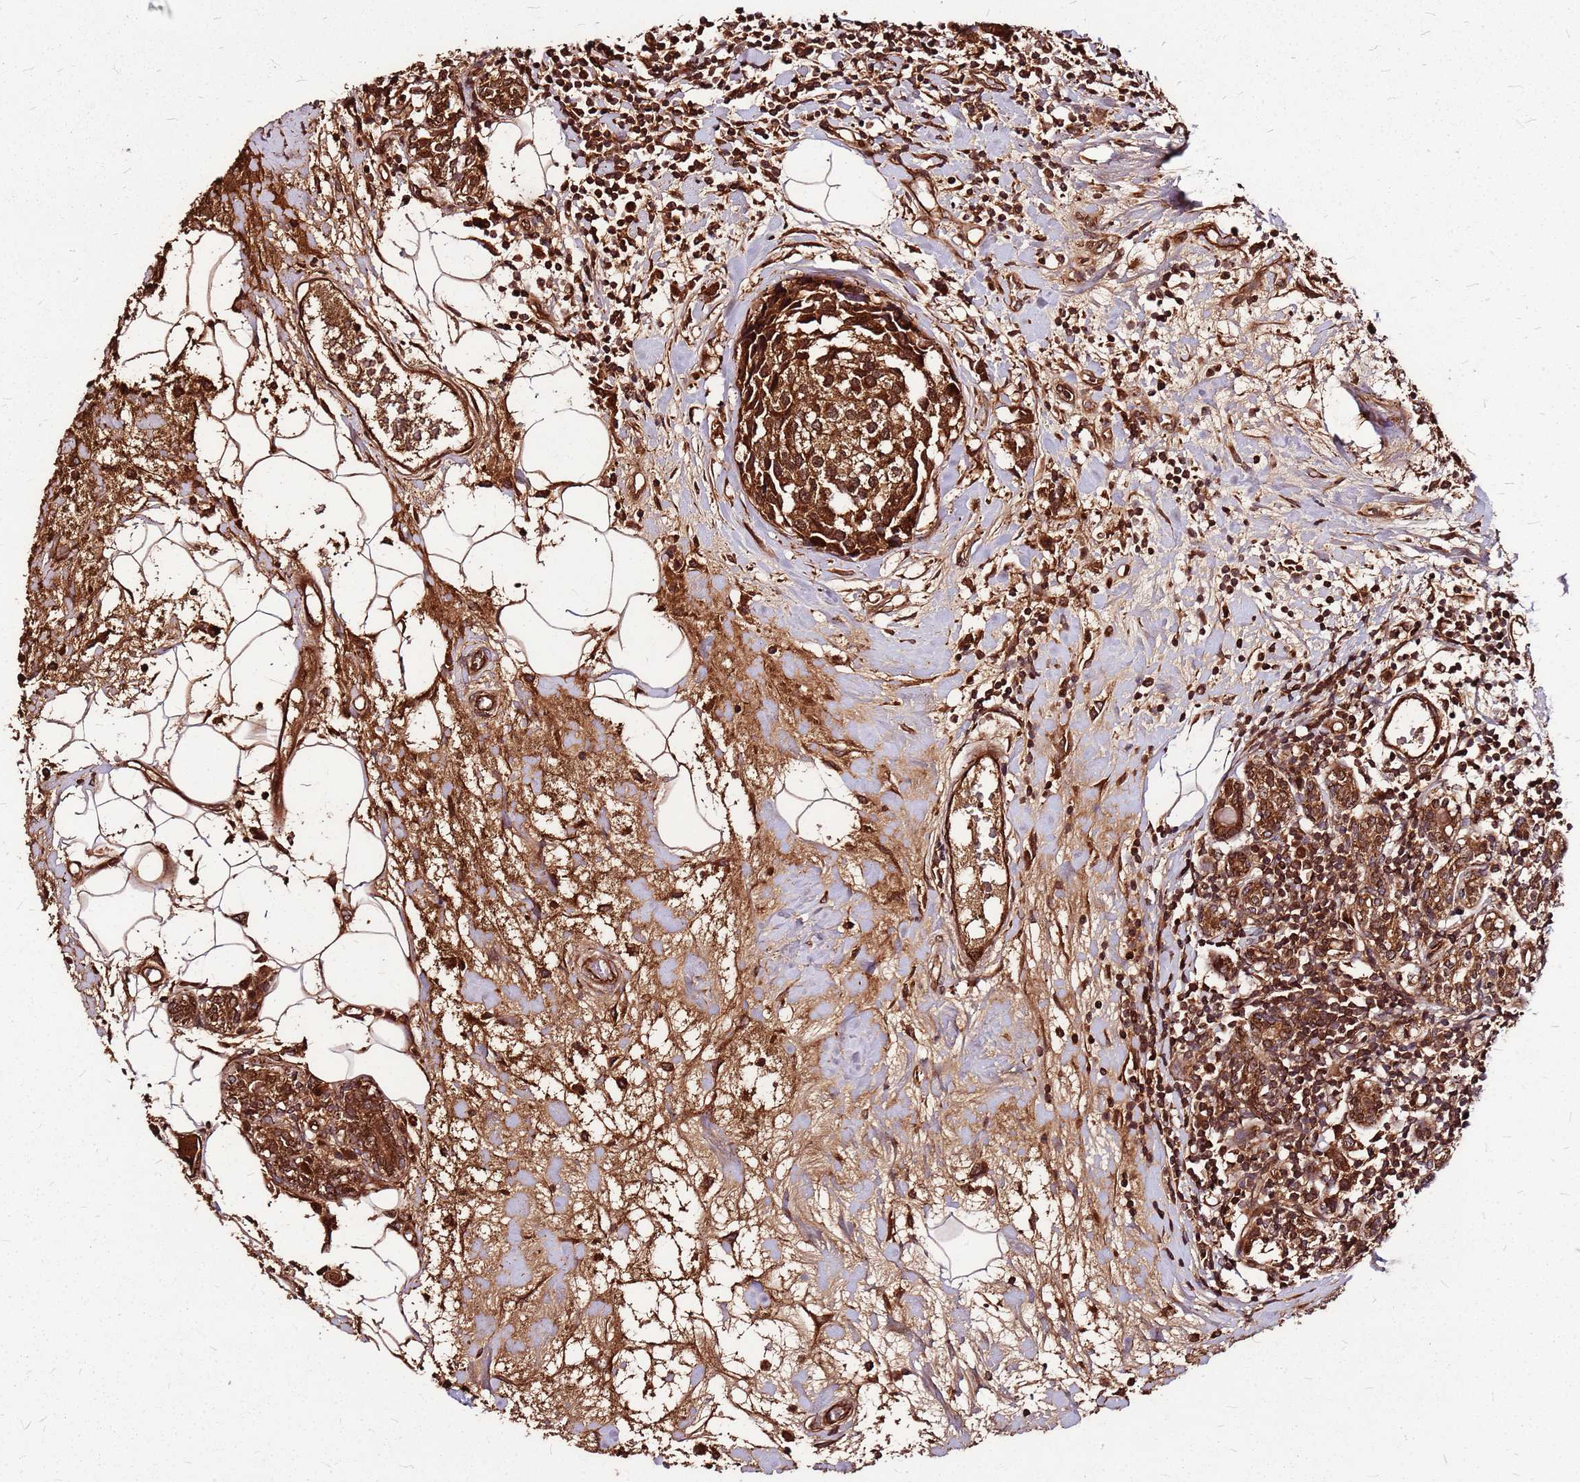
{"staining": {"intensity": "strong", "quantity": ">75%", "location": "cytoplasmic/membranous"}, "tissue": "breast cancer", "cell_type": "Tumor cells", "image_type": "cancer", "snomed": [{"axis": "morphology", "description": "Lobular carcinoma"}, {"axis": "topography", "description": "Breast"}], "caption": "Protein expression by immunohistochemistry (IHC) displays strong cytoplasmic/membranous positivity in about >75% of tumor cells in breast lobular carcinoma.", "gene": "LYPLAL1", "patient": {"sex": "female", "age": 59}}